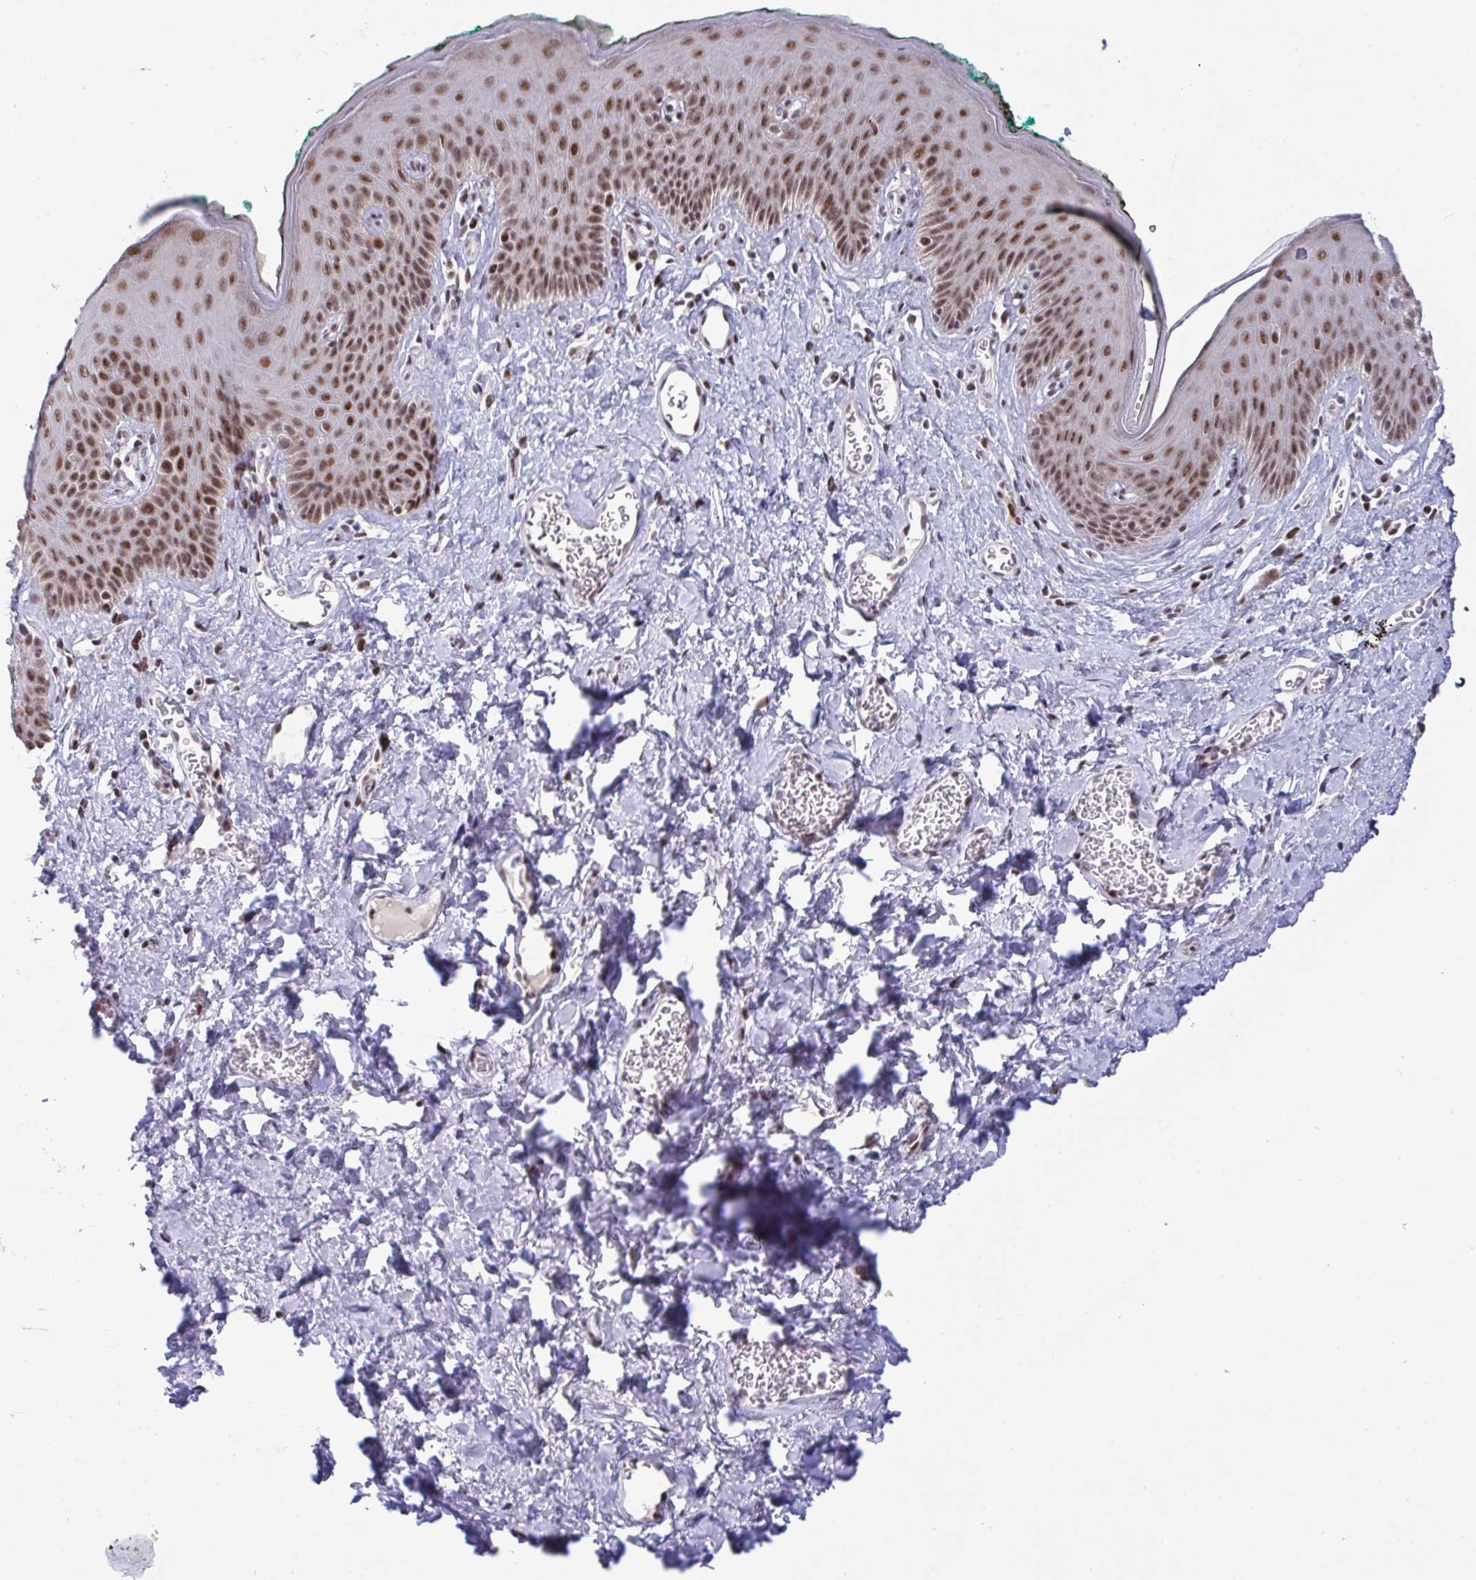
{"staining": {"intensity": "strong", "quantity": ">75%", "location": "nuclear"}, "tissue": "skin", "cell_type": "Epidermal cells", "image_type": "normal", "snomed": [{"axis": "morphology", "description": "Normal tissue, NOS"}, {"axis": "topography", "description": "Vulva"}, {"axis": "topography", "description": "Peripheral nerve tissue"}], "caption": "A brown stain labels strong nuclear expression of a protein in epidermal cells of normal human skin. The protein is shown in brown color, while the nuclei are stained blue.", "gene": "WBP11", "patient": {"sex": "female", "age": 66}}